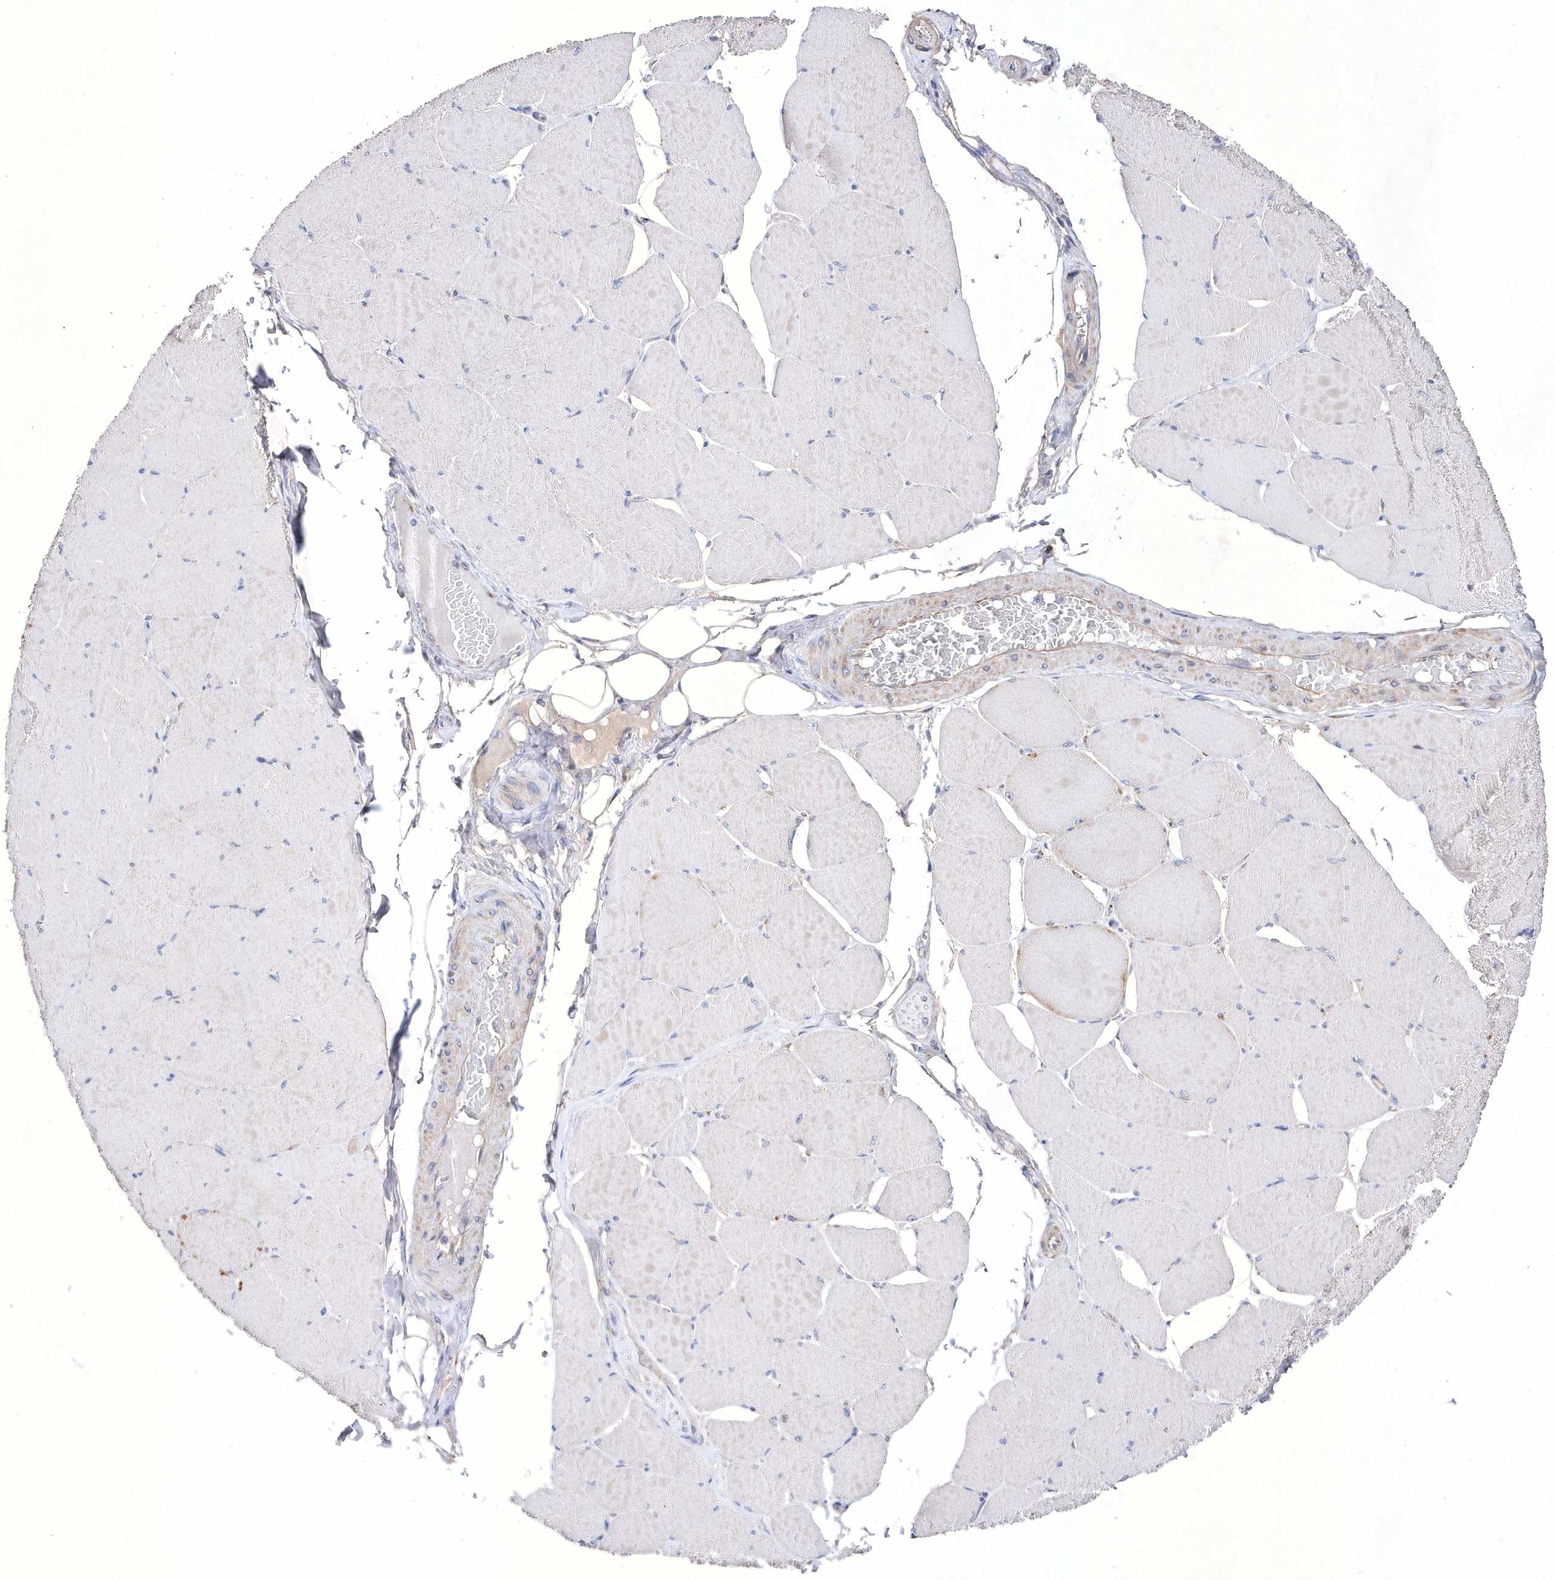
{"staining": {"intensity": "negative", "quantity": "none", "location": "none"}, "tissue": "skeletal muscle", "cell_type": "Myocytes", "image_type": "normal", "snomed": [{"axis": "morphology", "description": "Normal tissue, NOS"}, {"axis": "topography", "description": "Skeletal muscle"}, {"axis": "topography", "description": "Head-Neck"}], "caption": "Normal skeletal muscle was stained to show a protein in brown. There is no significant expression in myocytes. (DAB (3,3'-diaminobenzidine) IHC, high magnification).", "gene": "METTL8", "patient": {"sex": "male", "age": 66}}